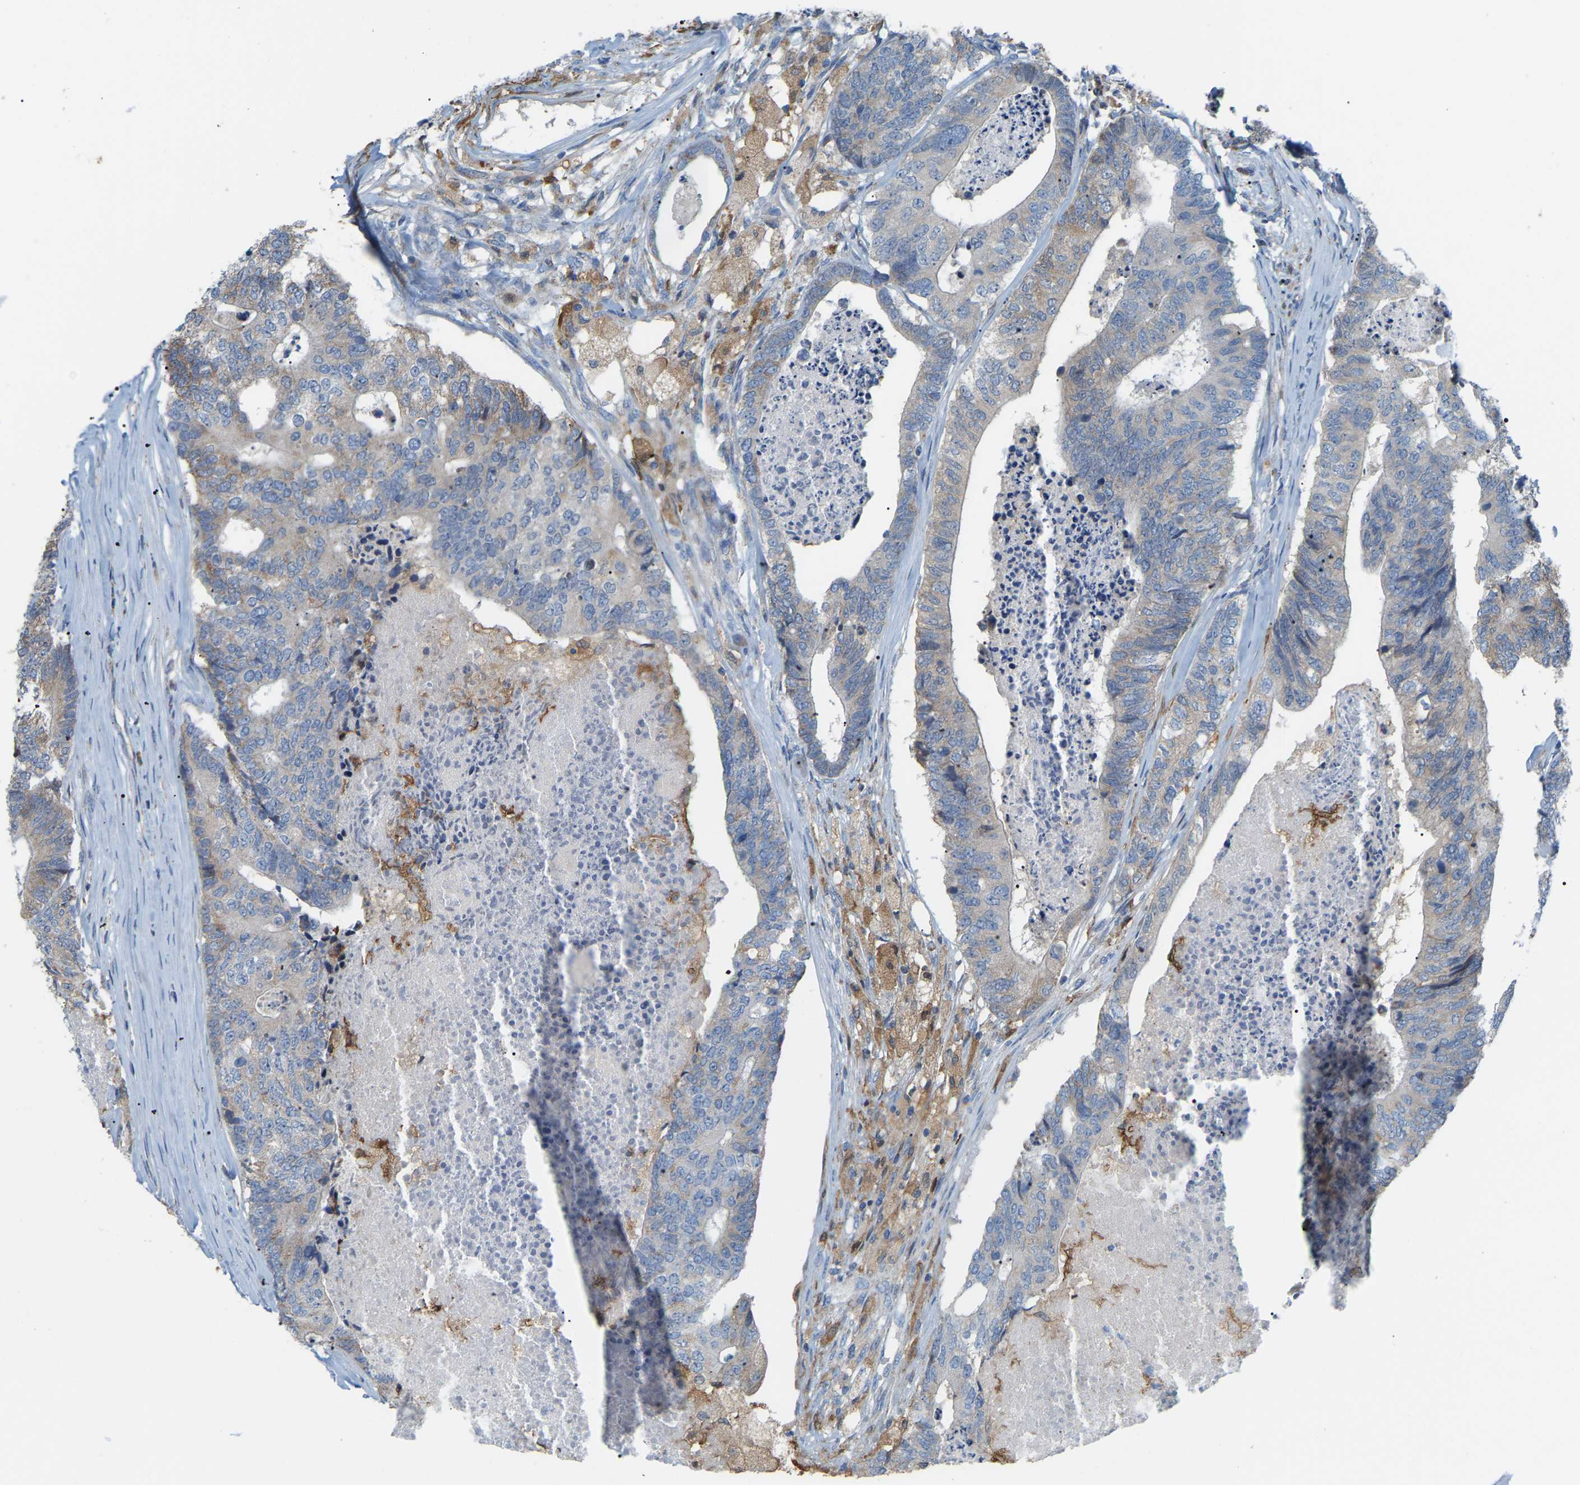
{"staining": {"intensity": "weak", "quantity": "<25%", "location": "cytoplasmic/membranous"}, "tissue": "colorectal cancer", "cell_type": "Tumor cells", "image_type": "cancer", "snomed": [{"axis": "morphology", "description": "Adenocarcinoma, NOS"}, {"axis": "topography", "description": "Colon"}], "caption": "Protein analysis of colorectal adenocarcinoma exhibits no significant staining in tumor cells. (Brightfield microscopy of DAB (3,3'-diaminobenzidine) immunohistochemistry at high magnification).", "gene": "CROT", "patient": {"sex": "female", "age": 67}}